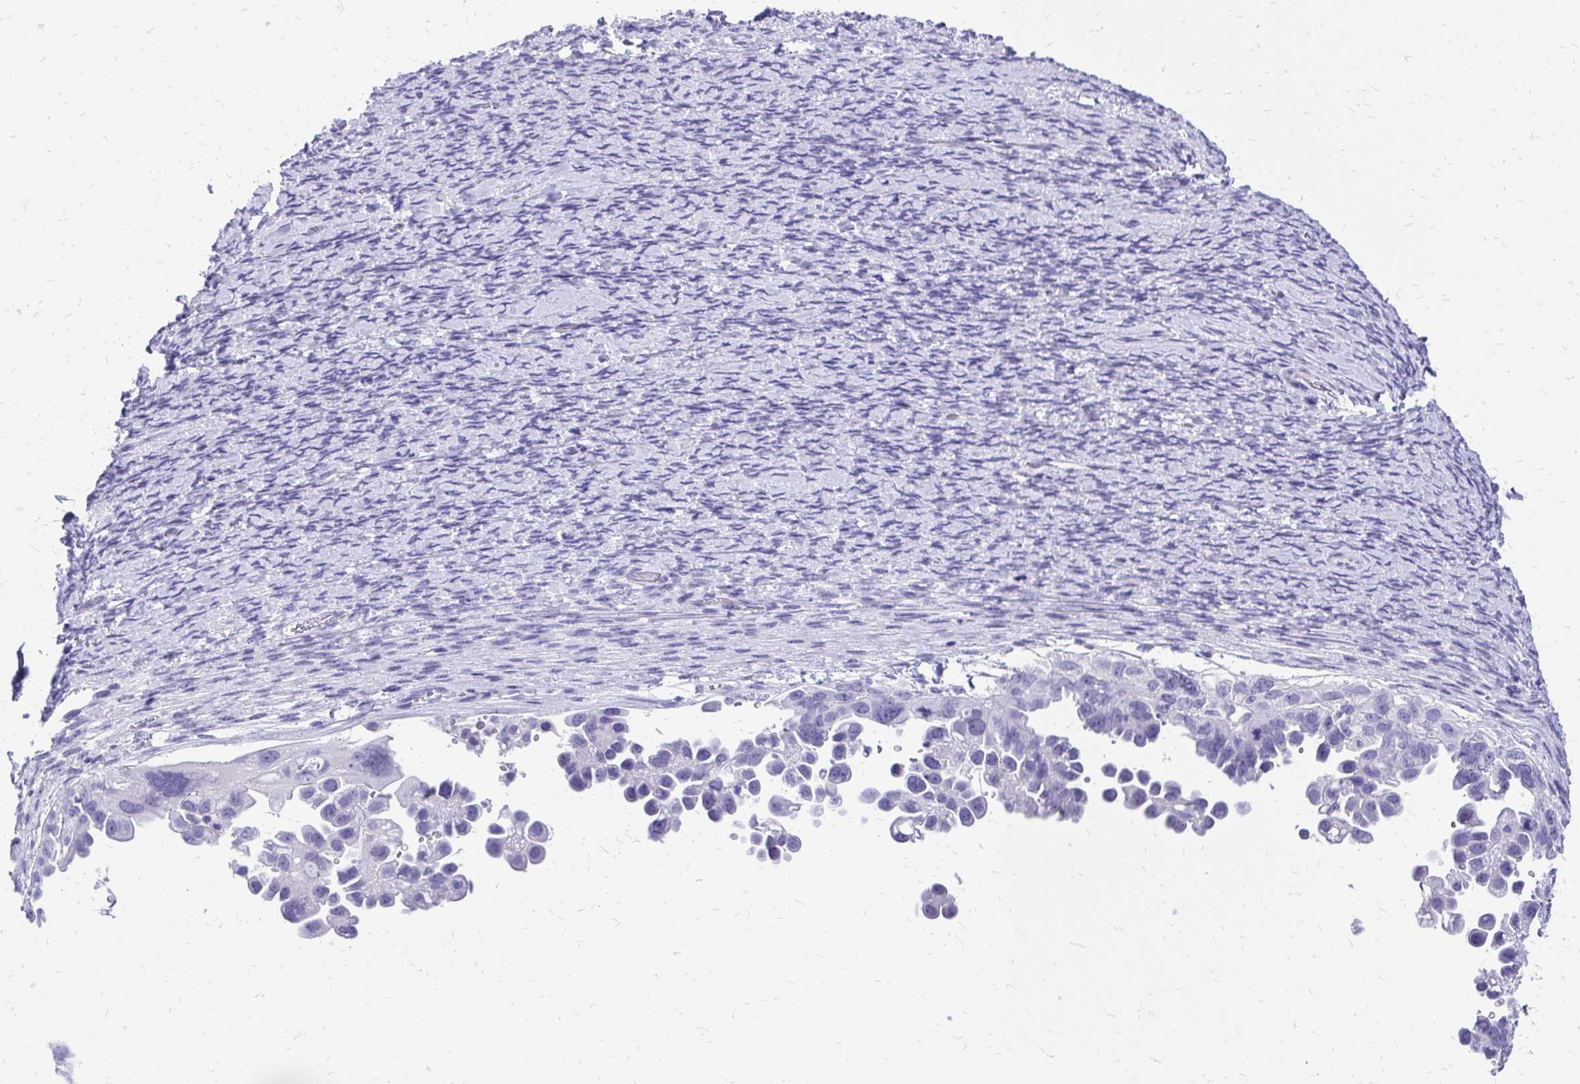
{"staining": {"intensity": "negative", "quantity": "none", "location": "none"}, "tissue": "ovarian cancer", "cell_type": "Tumor cells", "image_type": "cancer", "snomed": [{"axis": "morphology", "description": "Cystadenocarcinoma, serous, NOS"}, {"axis": "topography", "description": "Ovary"}], "caption": "Tumor cells are negative for brown protein staining in ovarian serous cystadenocarcinoma.", "gene": "SLC32A1", "patient": {"sex": "female", "age": 53}}